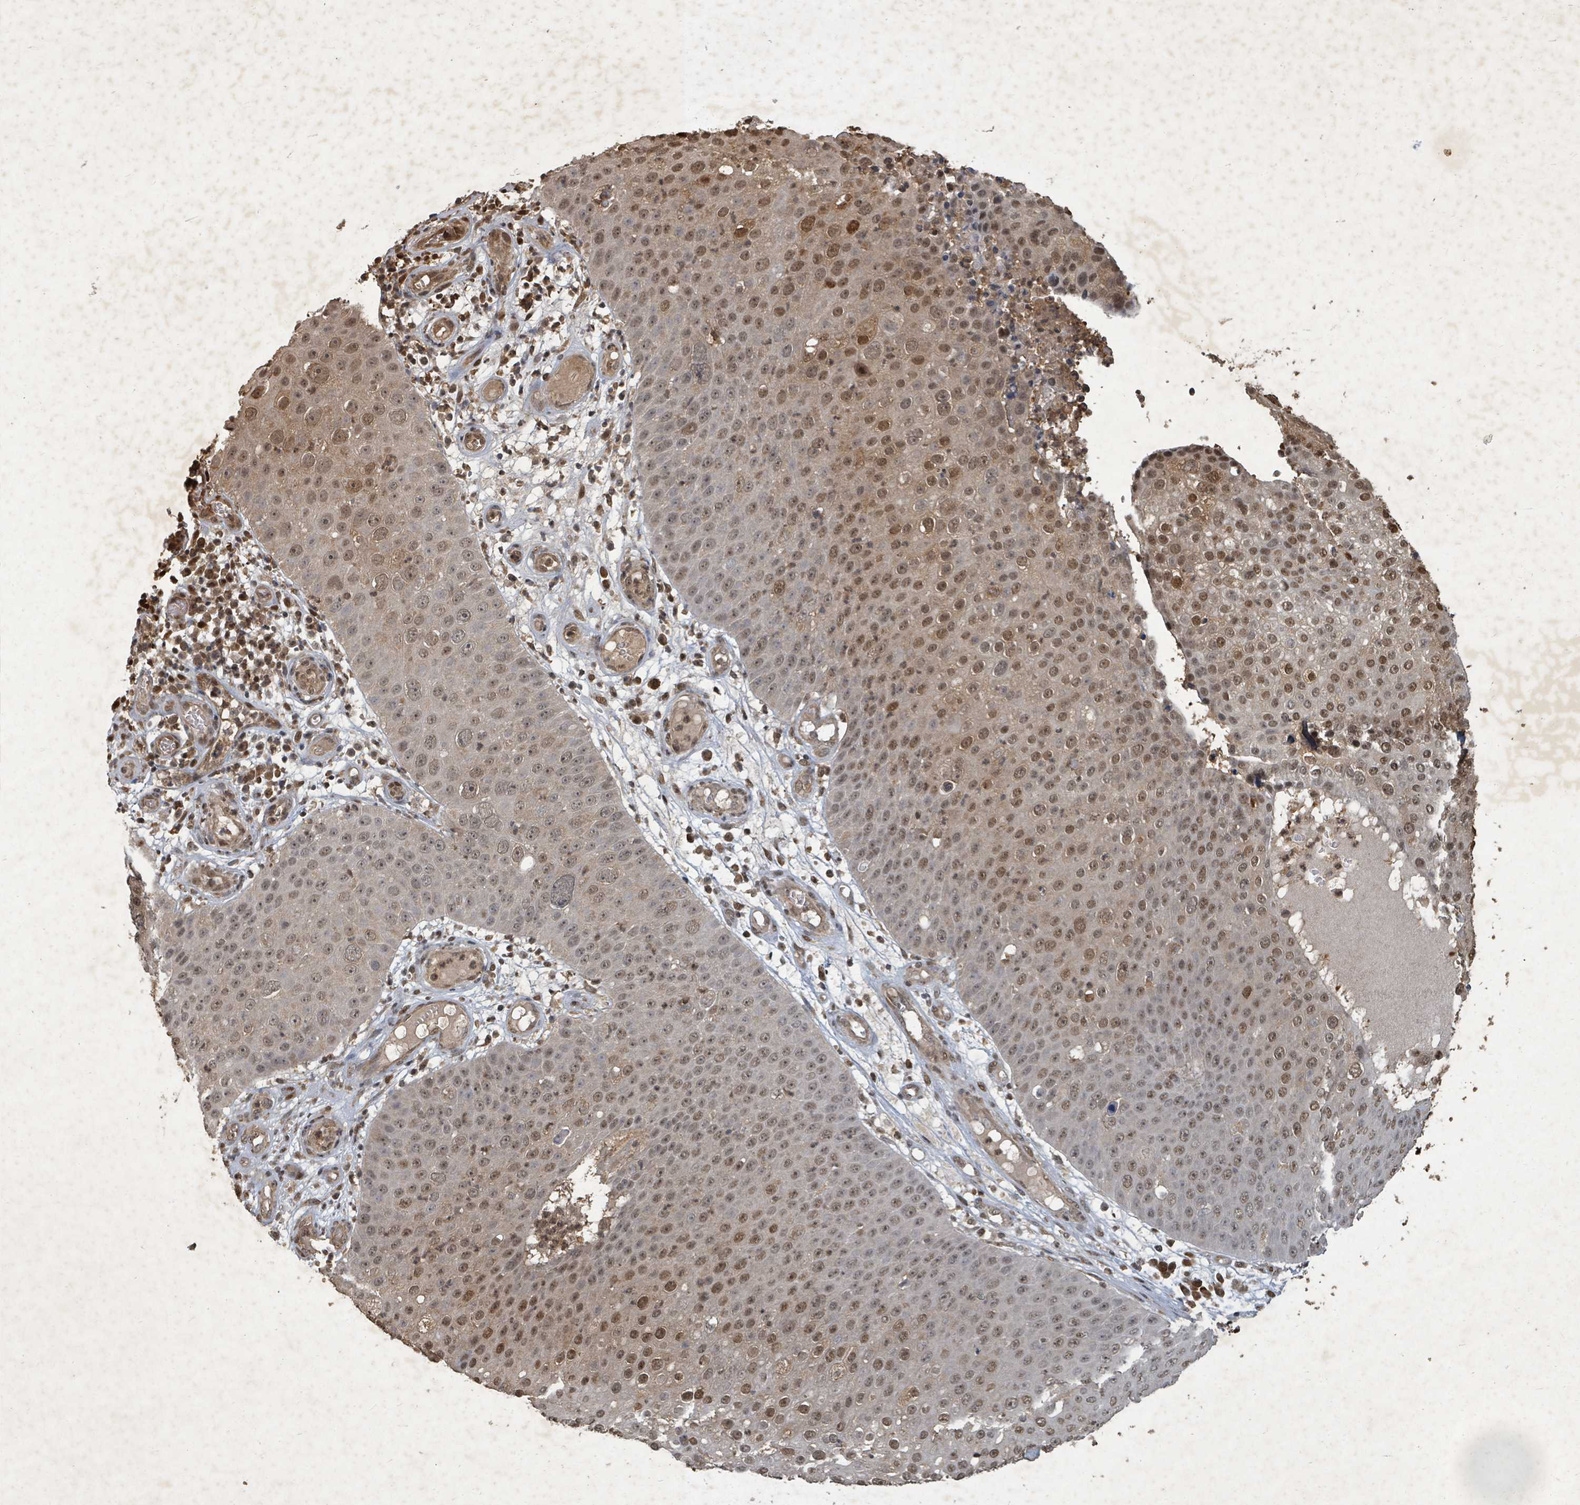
{"staining": {"intensity": "moderate", "quantity": ">75%", "location": "nuclear"}, "tissue": "skin cancer", "cell_type": "Tumor cells", "image_type": "cancer", "snomed": [{"axis": "morphology", "description": "Squamous cell carcinoma, NOS"}, {"axis": "topography", "description": "Skin"}], "caption": "IHC (DAB (3,3'-diaminobenzidine)) staining of human skin cancer reveals moderate nuclear protein expression in about >75% of tumor cells.", "gene": "KDM4E", "patient": {"sex": "male", "age": 71}}